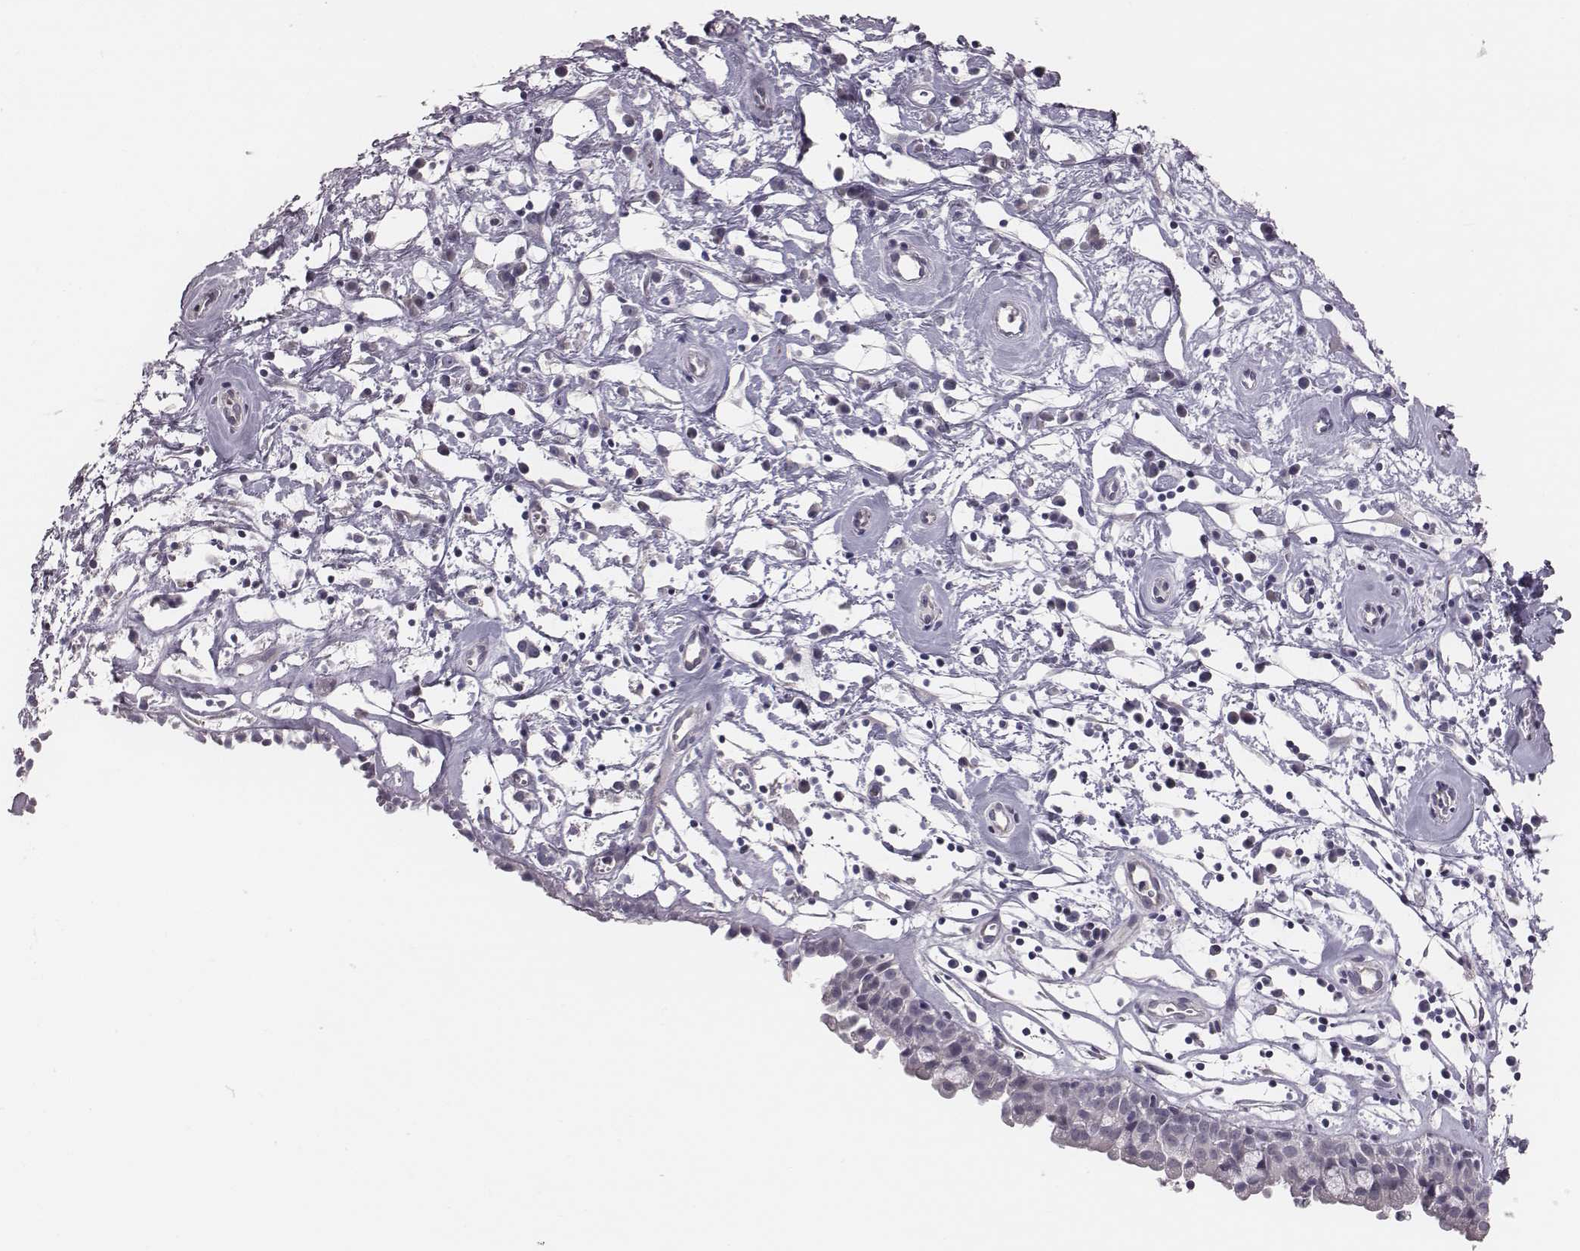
{"staining": {"intensity": "negative", "quantity": "none", "location": "none"}, "tissue": "nasopharynx", "cell_type": "Respiratory epithelial cells", "image_type": "normal", "snomed": [{"axis": "morphology", "description": "Normal tissue, NOS"}, {"axis": "topography", "description": "Nasopharynx"}], "caption": "The IHC photomicrograph has no significant staining in respiratory epithelial cells of nasopharynx.", "gene": "CACNG4", "patient": {"sex": "male", "age": 77}}